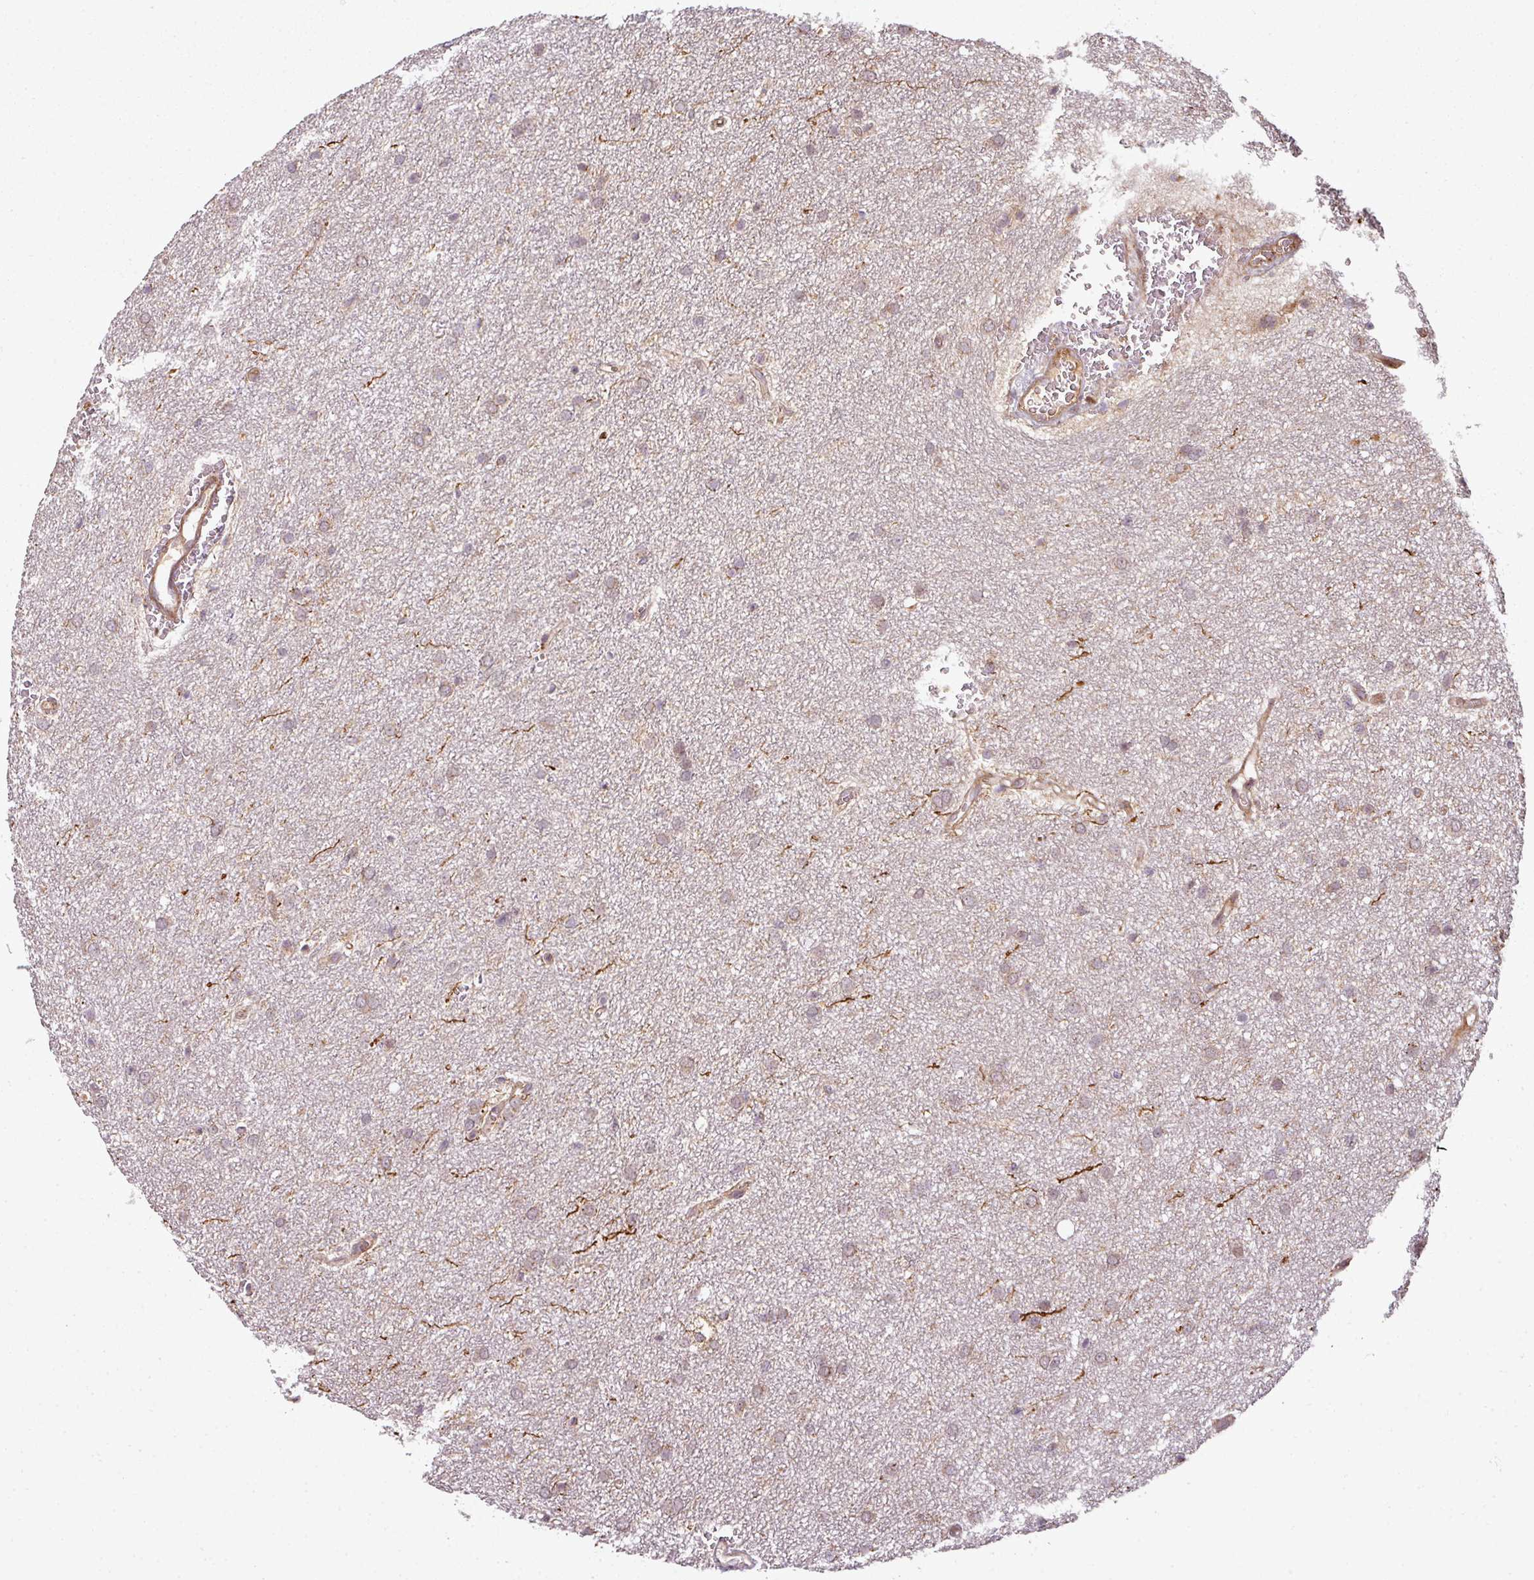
{"staining": {"intensity": "weak", "quantity": "25%-75%", "location": "cytoplasmic/membranous,nuclear"}, "tissue": "glioma", "cell_type": "Tumor cells", "image_type": "cancer", "snomed": [{"axis": "morphology", "description": "Glioma, malignant, Low grade"}, {"axis": "topography", "description": "Cerebellum"}], "caption": "Brown immunohistochemical staining in malignant glioma (low-grade) displays weak cytoplasmic/membranous and nuclear positivity in about 25%-75% of tumor cells.", "gene": "ATAT1", "patient": {"sex": "female", "age": 5}}